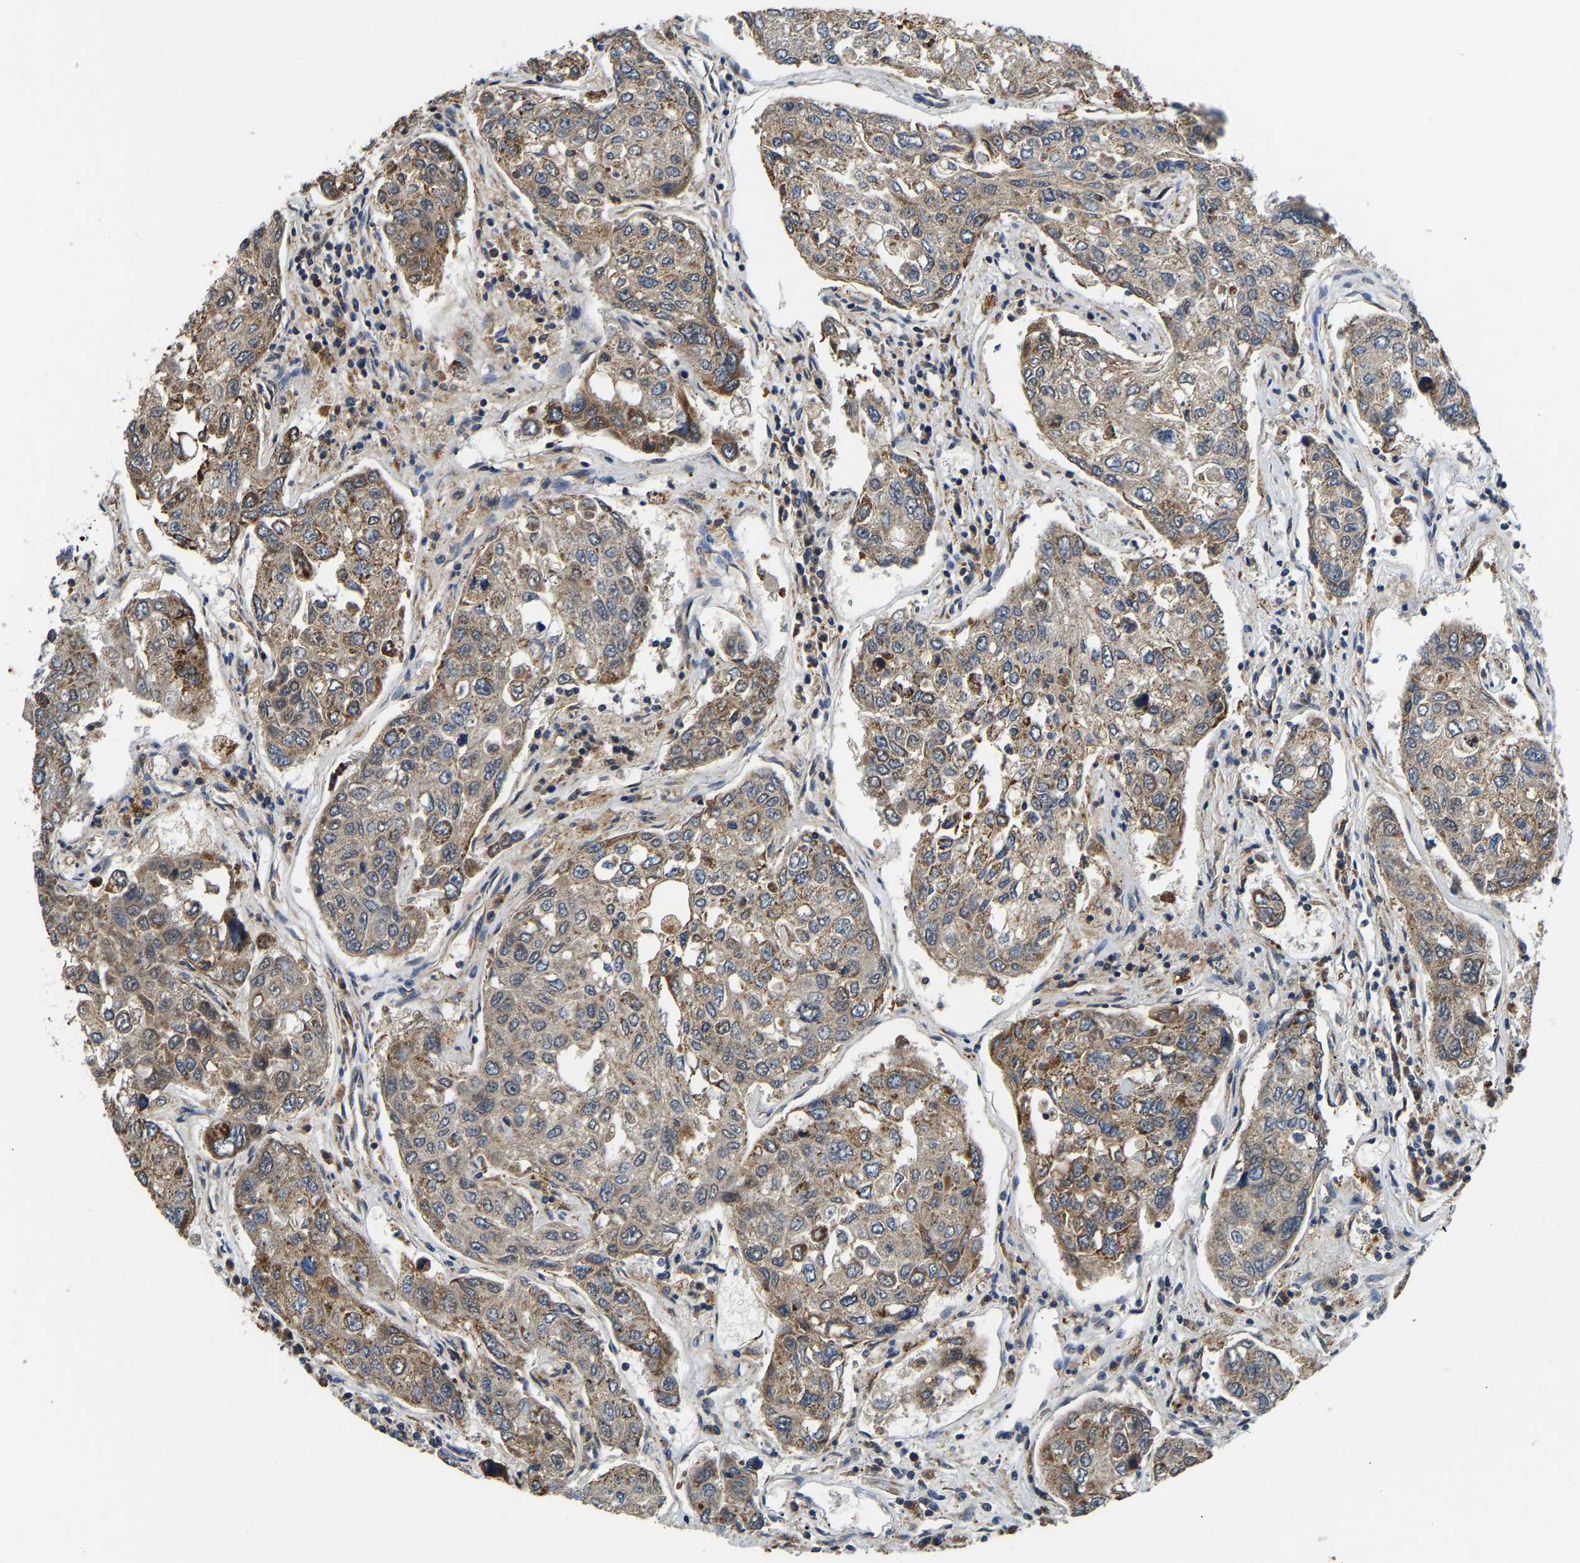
{"staining": {"intensity": "moderate", "quantity": ">75%", "location": "cytoplasmic/membranous"}, "tissue": "urothelial cancer", "cell_type": "Tumor cells", "image_type": "cancer", "snomed": [{"axis": "morphology", "description": "Urothelial carcinoma, High grade"}, {"axis": "topography", "description": "Lymph node"}, {"axis": "topography", "description": "Urinary bladder"}], "caption": "Immunohistochemical staining of human urothelial cancer reveals medium levels of moderate cytoplasmic/membranous expression in about >75% of tumor cells. (DAB IHC, brown staining for protein, blue staining for nuclei).", "gene": "GIMAP7", "patient": {"sex": "male", "age": 51}}